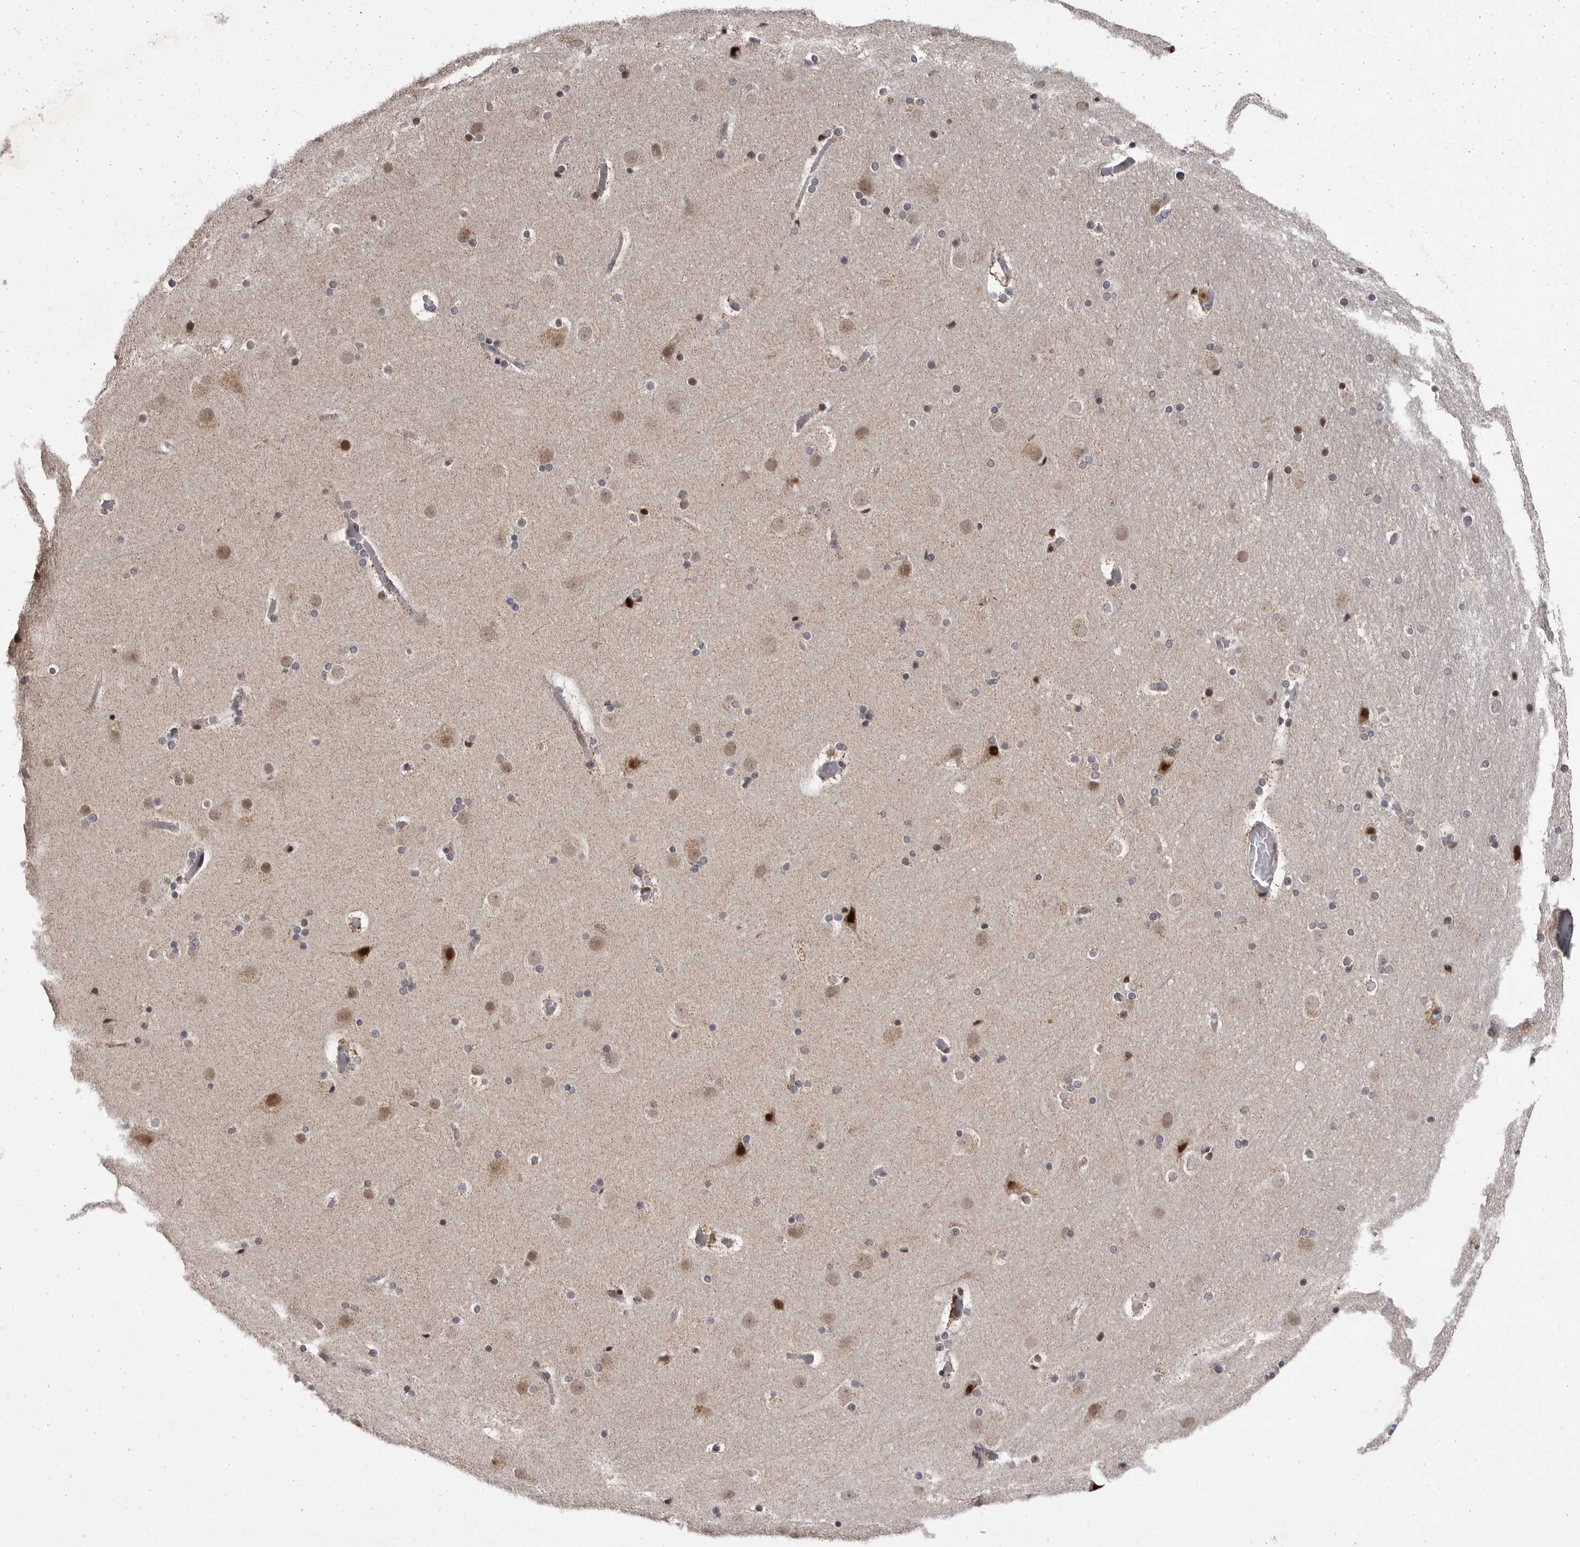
{"staining": {"intensity": "moderate", "quantity": ">75%", "location": "nuclear"}, "tissue": "cerebral cortex", "cell_type": "Endothelial cells", "image_type": "normal", "snomed": [{"axis": "morphology", "description": "Normal tissue, NOS"}, {"axis": "topography", "description": "Cerebral cortex"}], "caption": "Protein analysis of benign cerebral cortex reveals moderate nuclear staining in about >75% of endothelial cells.", "gene": "C17orf99", "patient": {"sex": "male", "age": 57}}